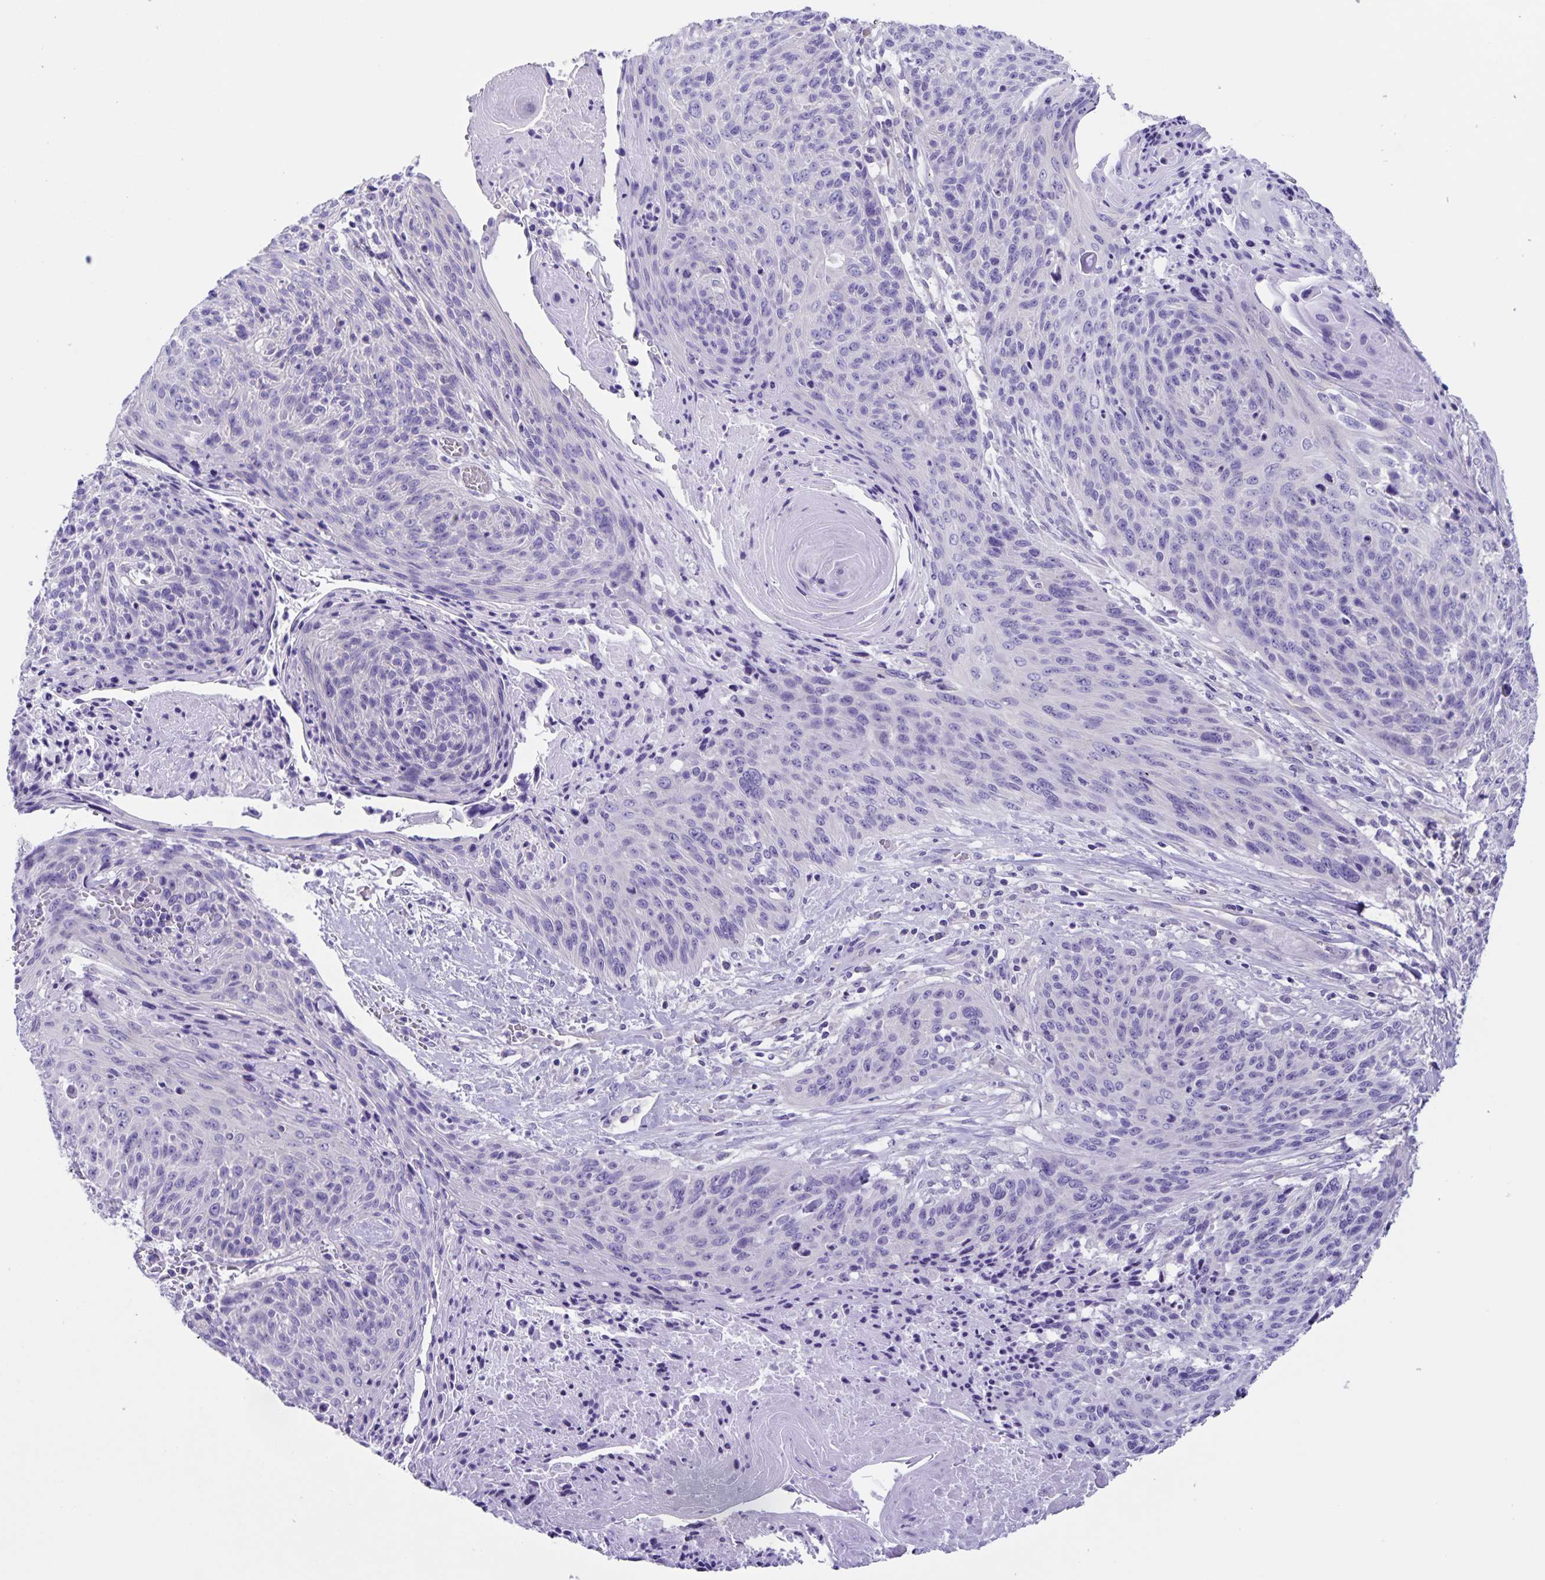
{"staining": {"intensity": "negative", "quantity": "none", "location": "none"}, "tissue": "cervical cancer", "cell_type": "Tumor cells", "image_type": "cancer", "snomed": [{"axis": "morphology", "description": "Squamous cell carcinoma, NOS"}, {"axis": "topography", "description": "Cervix"}], "caption": "This is an IHC histopathology image of human cervical cancer (squamous cell carcinoma). There is no expression in tumor cells.", "gene": "CAPSL", "patient": {"sex": "female", "age": 45}}